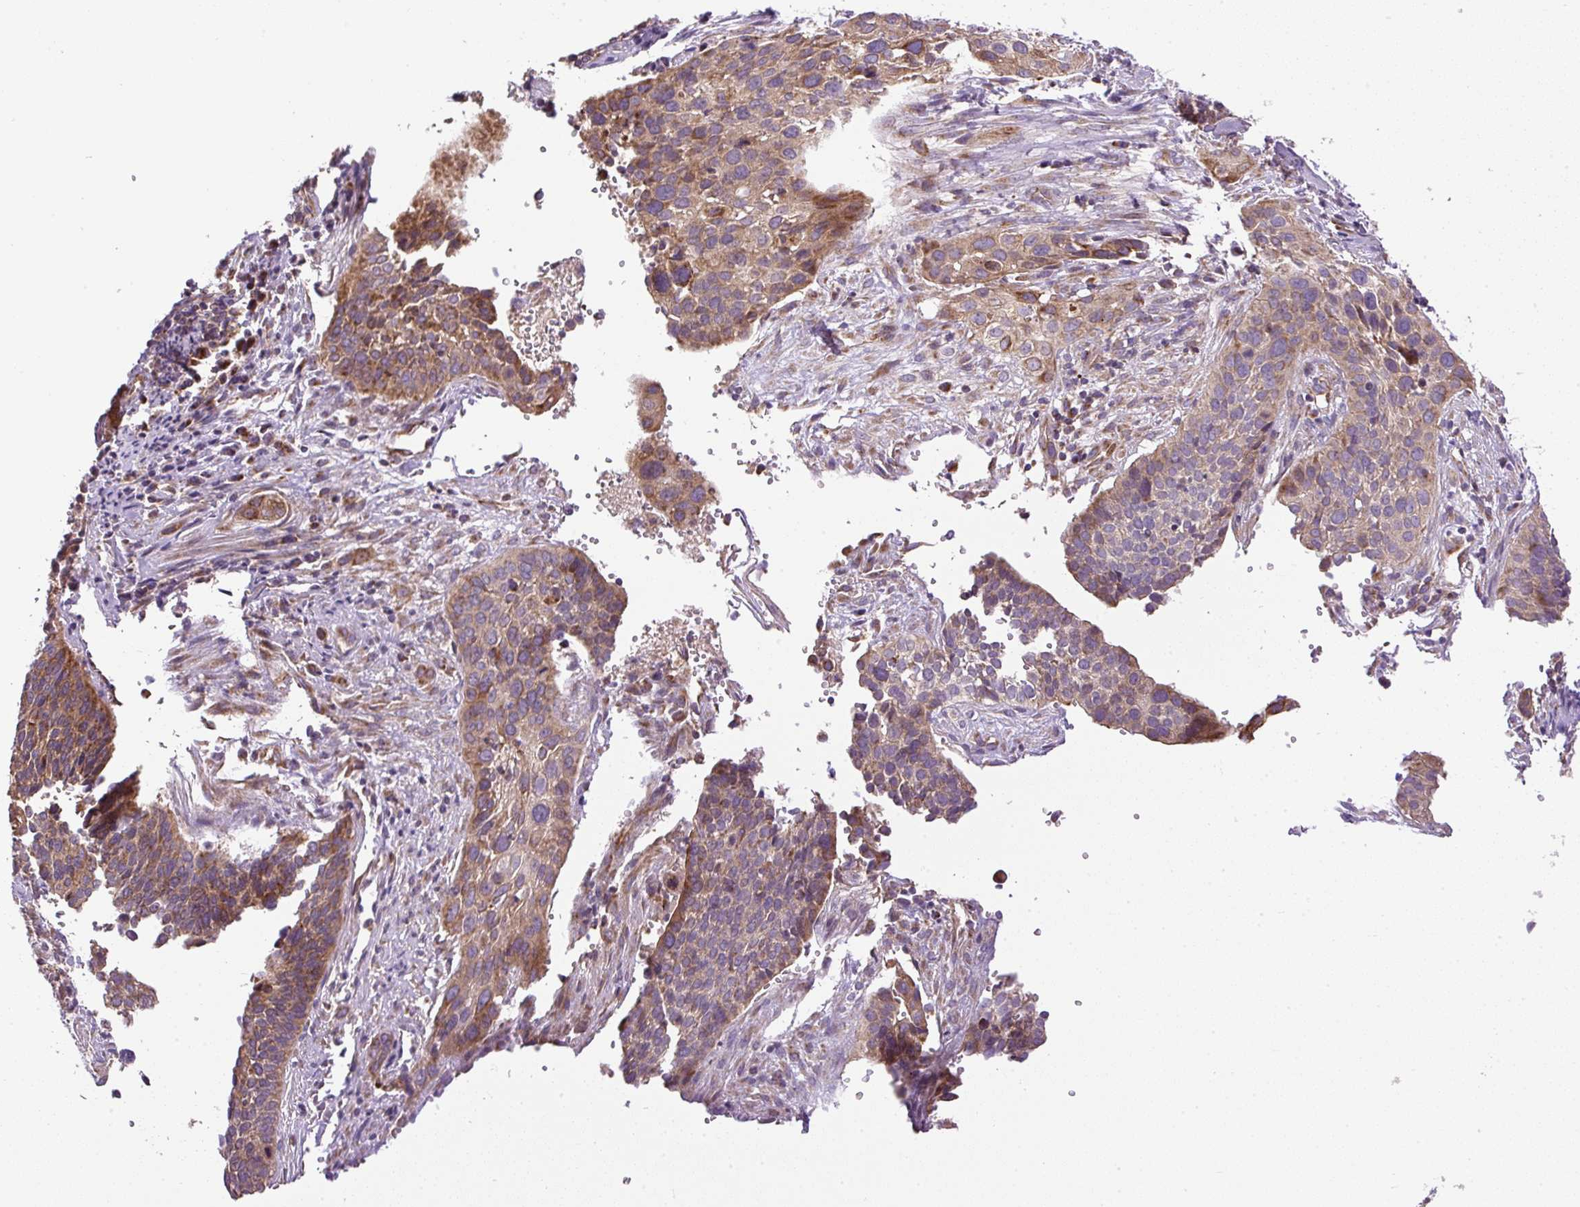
{"staining": {"intensity": "moderate", "quantity": ">75%", "location": "cytoplasmic/membranous"}, "tissue": "cervical cancer", "cell_type": "Tumor cells", "image_type": "cancer", "snomed": [{"axis": "morphology", "description": "Squamous cell carcinoma, NOS"}, {"axis": "topography", "description": "Cervix"}], "caption": "Cervical cancer was stained to show a protein in brown. There is medium levels of moderate cytoplasmic/membranous positivity in approximately >75% of tumor cells. The protein of interest is shown in brown color, while the nuclei are stained blue.", "gene": "ZNF547", "patient": {"sex": "female", "age": 34}}